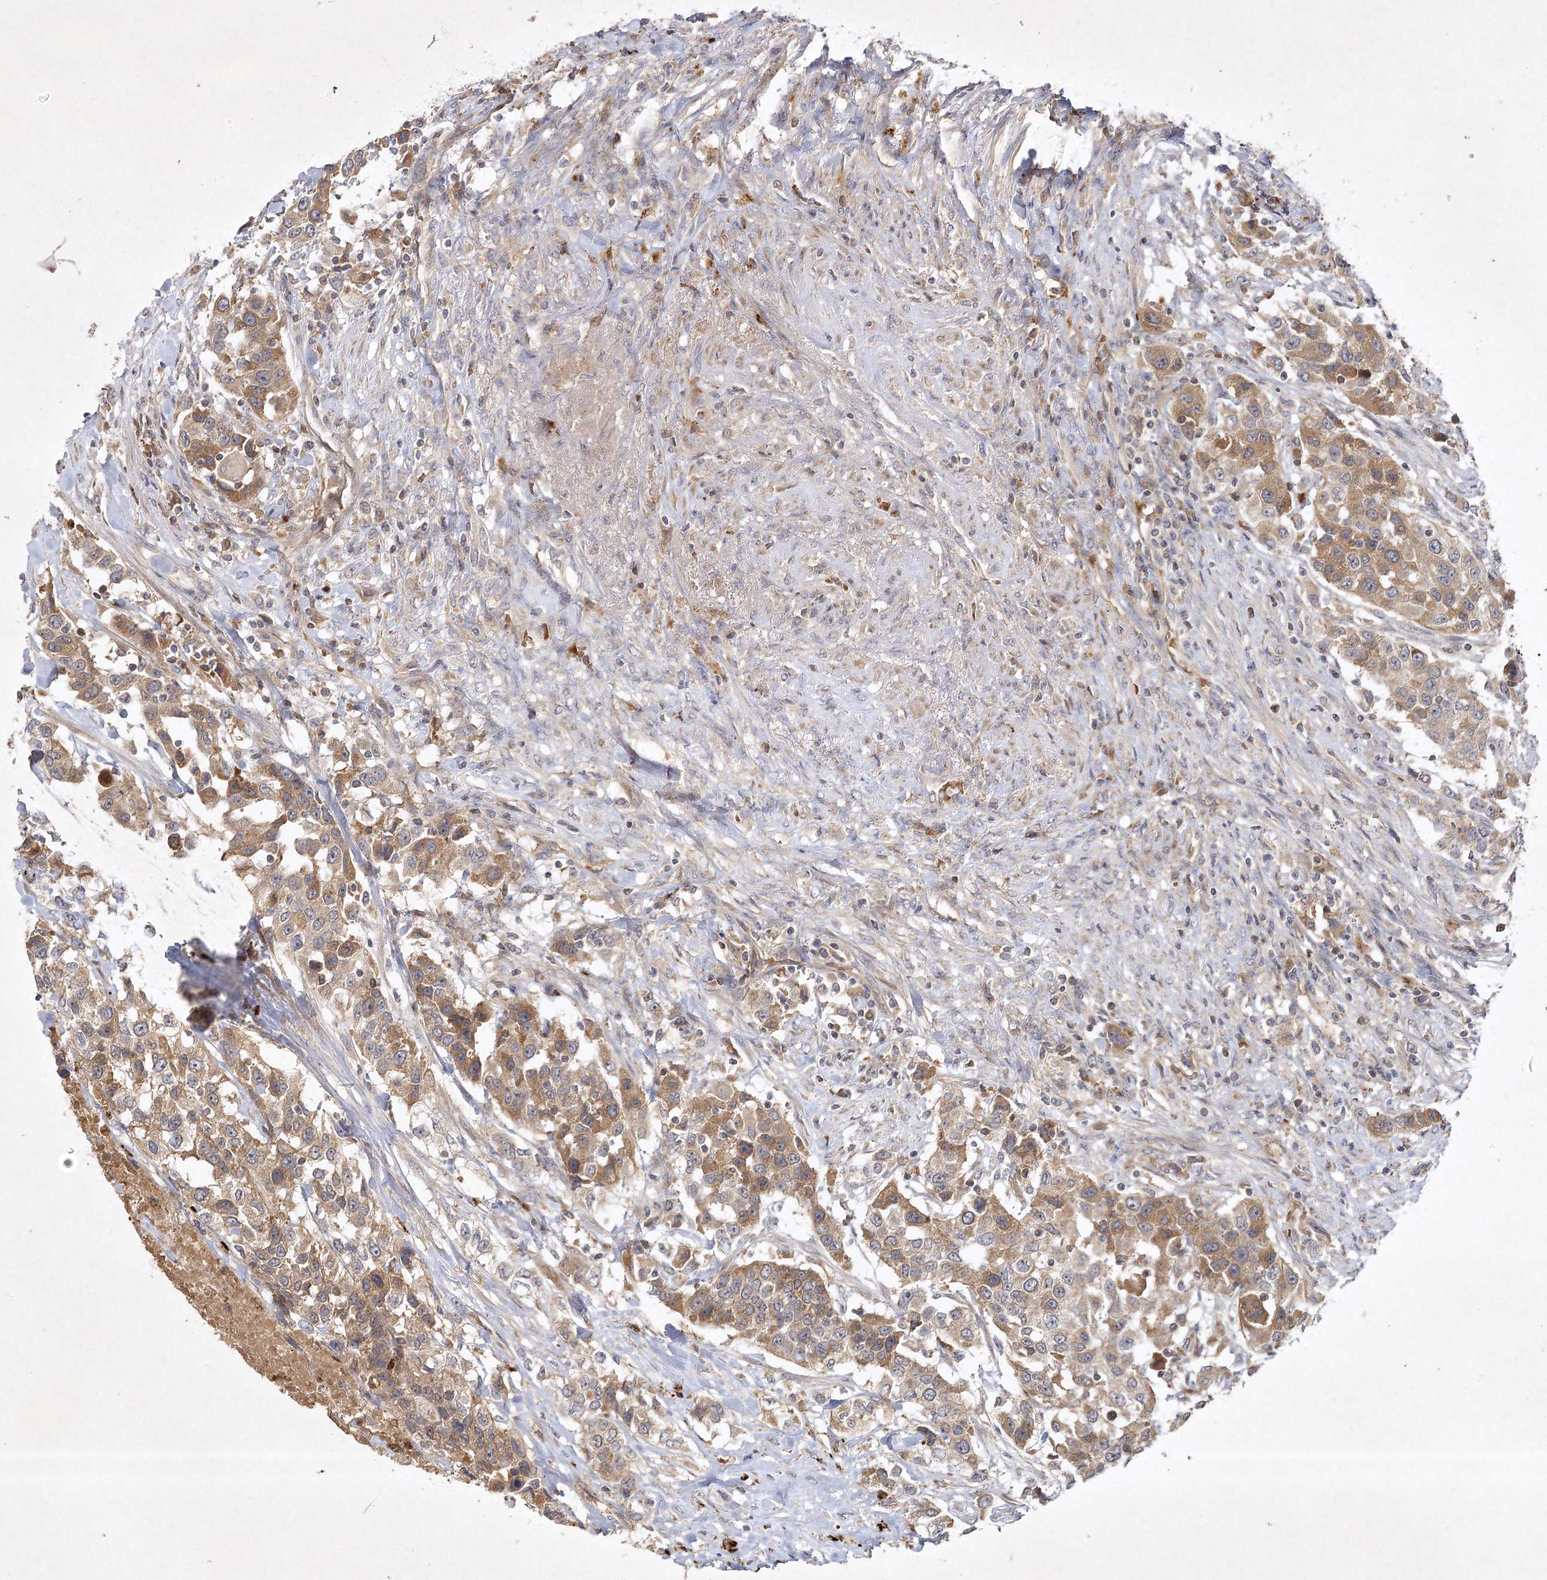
{"staining": {"intensity": "moderate", "quantity": ">75%", "location": "cytoplasmic/membranous"}, "tissue": "urothelial cancer", "cell_type": "Tumor cells", "image_type": "cancer", "snomed": [{"axis": "morphology", "description": "Urothelial carcinoma, High grade"}, {"axis": "topography", "description": "Urinary bladder"}], "caption": "This histopathology image exhibits high-grade urothelial carcinoma stained with immunohistochemistry (IHC) to label a protein in brown. The cytoplasmic/membranous of tumor cells show moderate positivity for the protein. Nuclei are counter-stained blue.", "gene": "PYROXD2", "patient": {"sex": "female", "age": 80}}